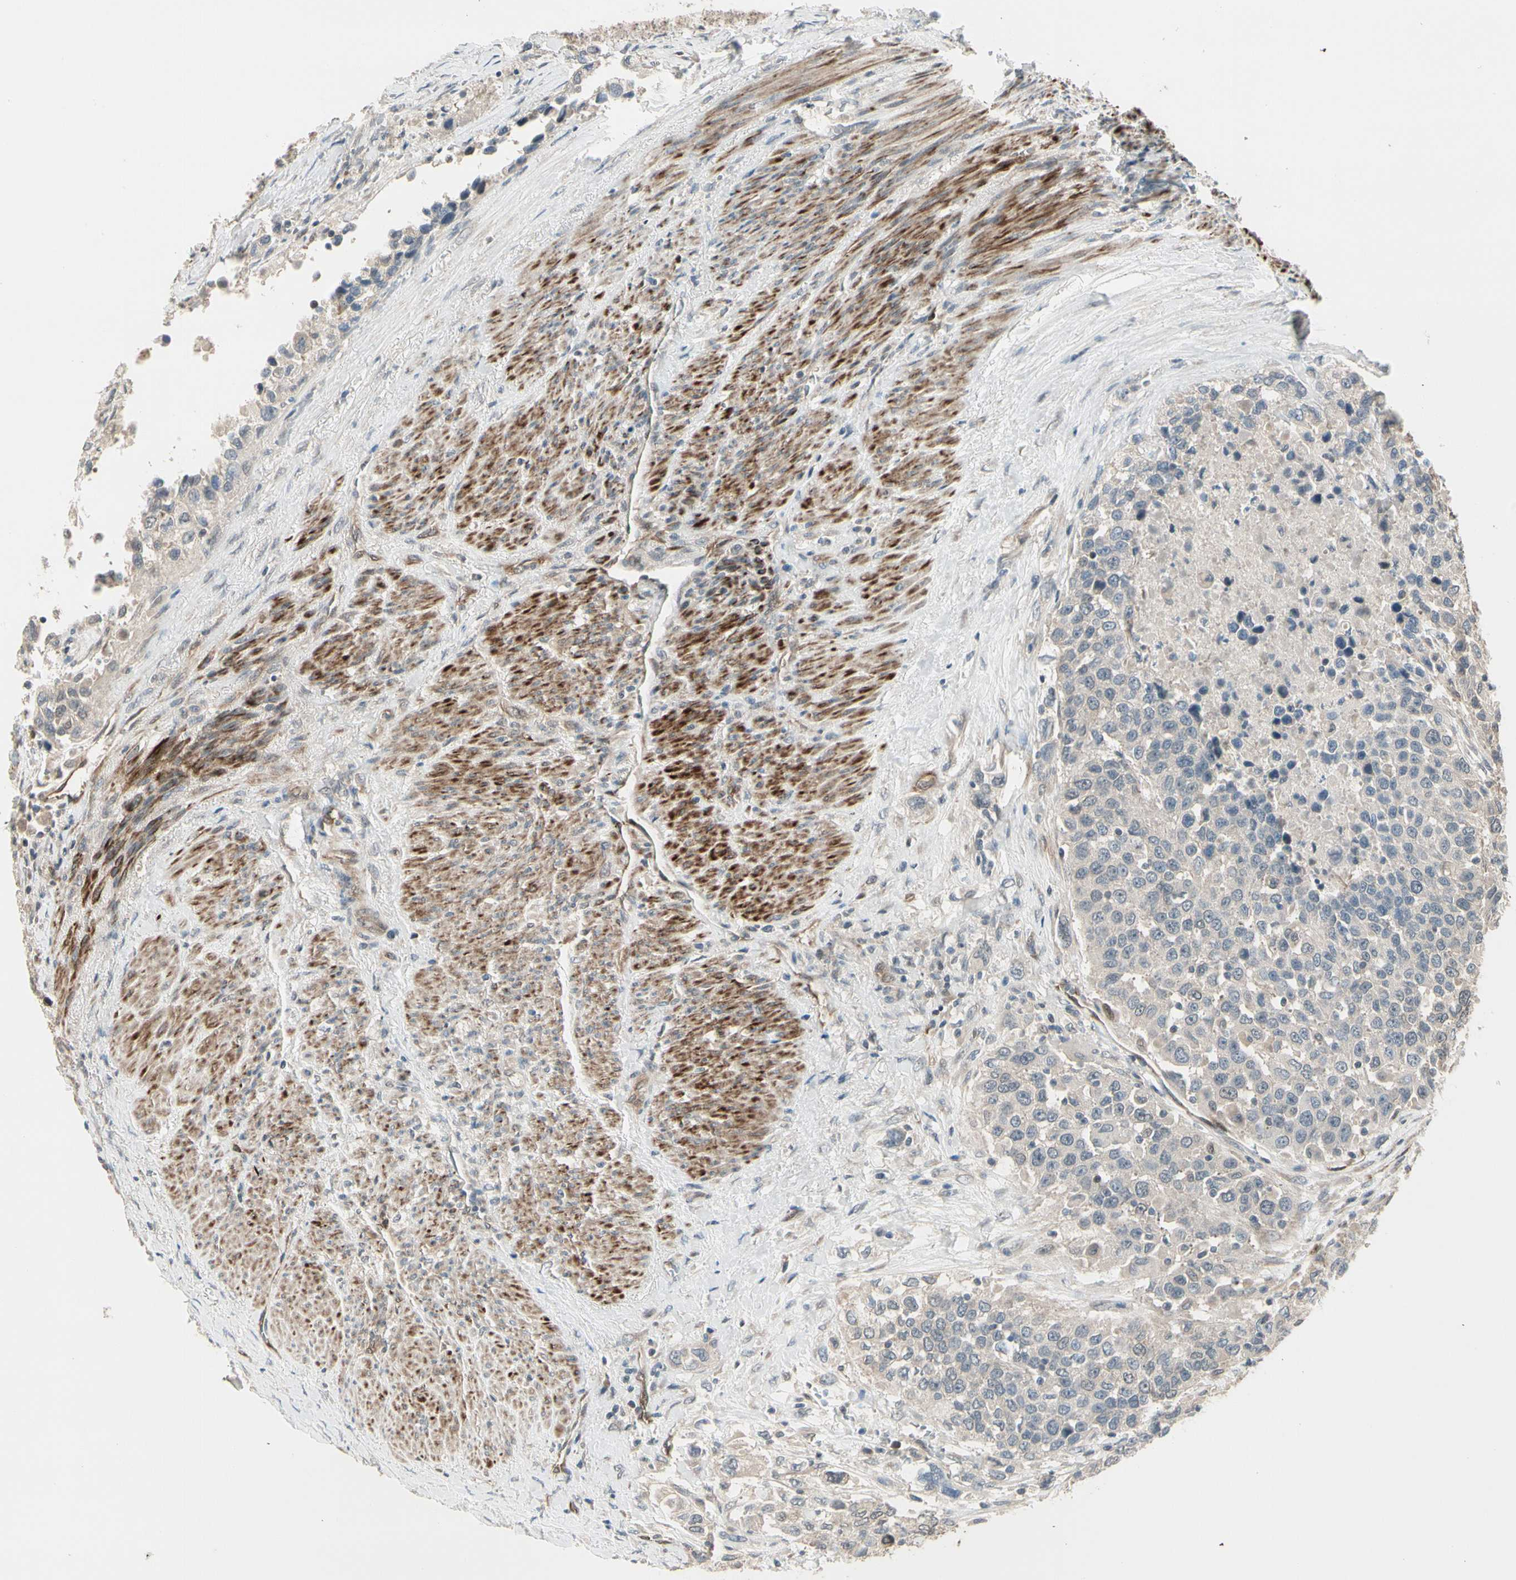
{"staining": {"intensity": "negative", "quantity": "none", "location": "none"}, "tissue": "urothelial cancer", "cell_type": "Tumor cells", "image_type": "cancer", "snomed": [{"axis": "morphology", "description": "Urothelial carcinoma, High grade"}, {"axis": "topography", "description": "Urinary bladder"}], "caption": "Immunohistochemistry of human urothelial carcinoma (high-grade) demonstrates no positivity in tumor cells.", "gene": "SVBP", "patient": {"sex": "female", "age": 80}}